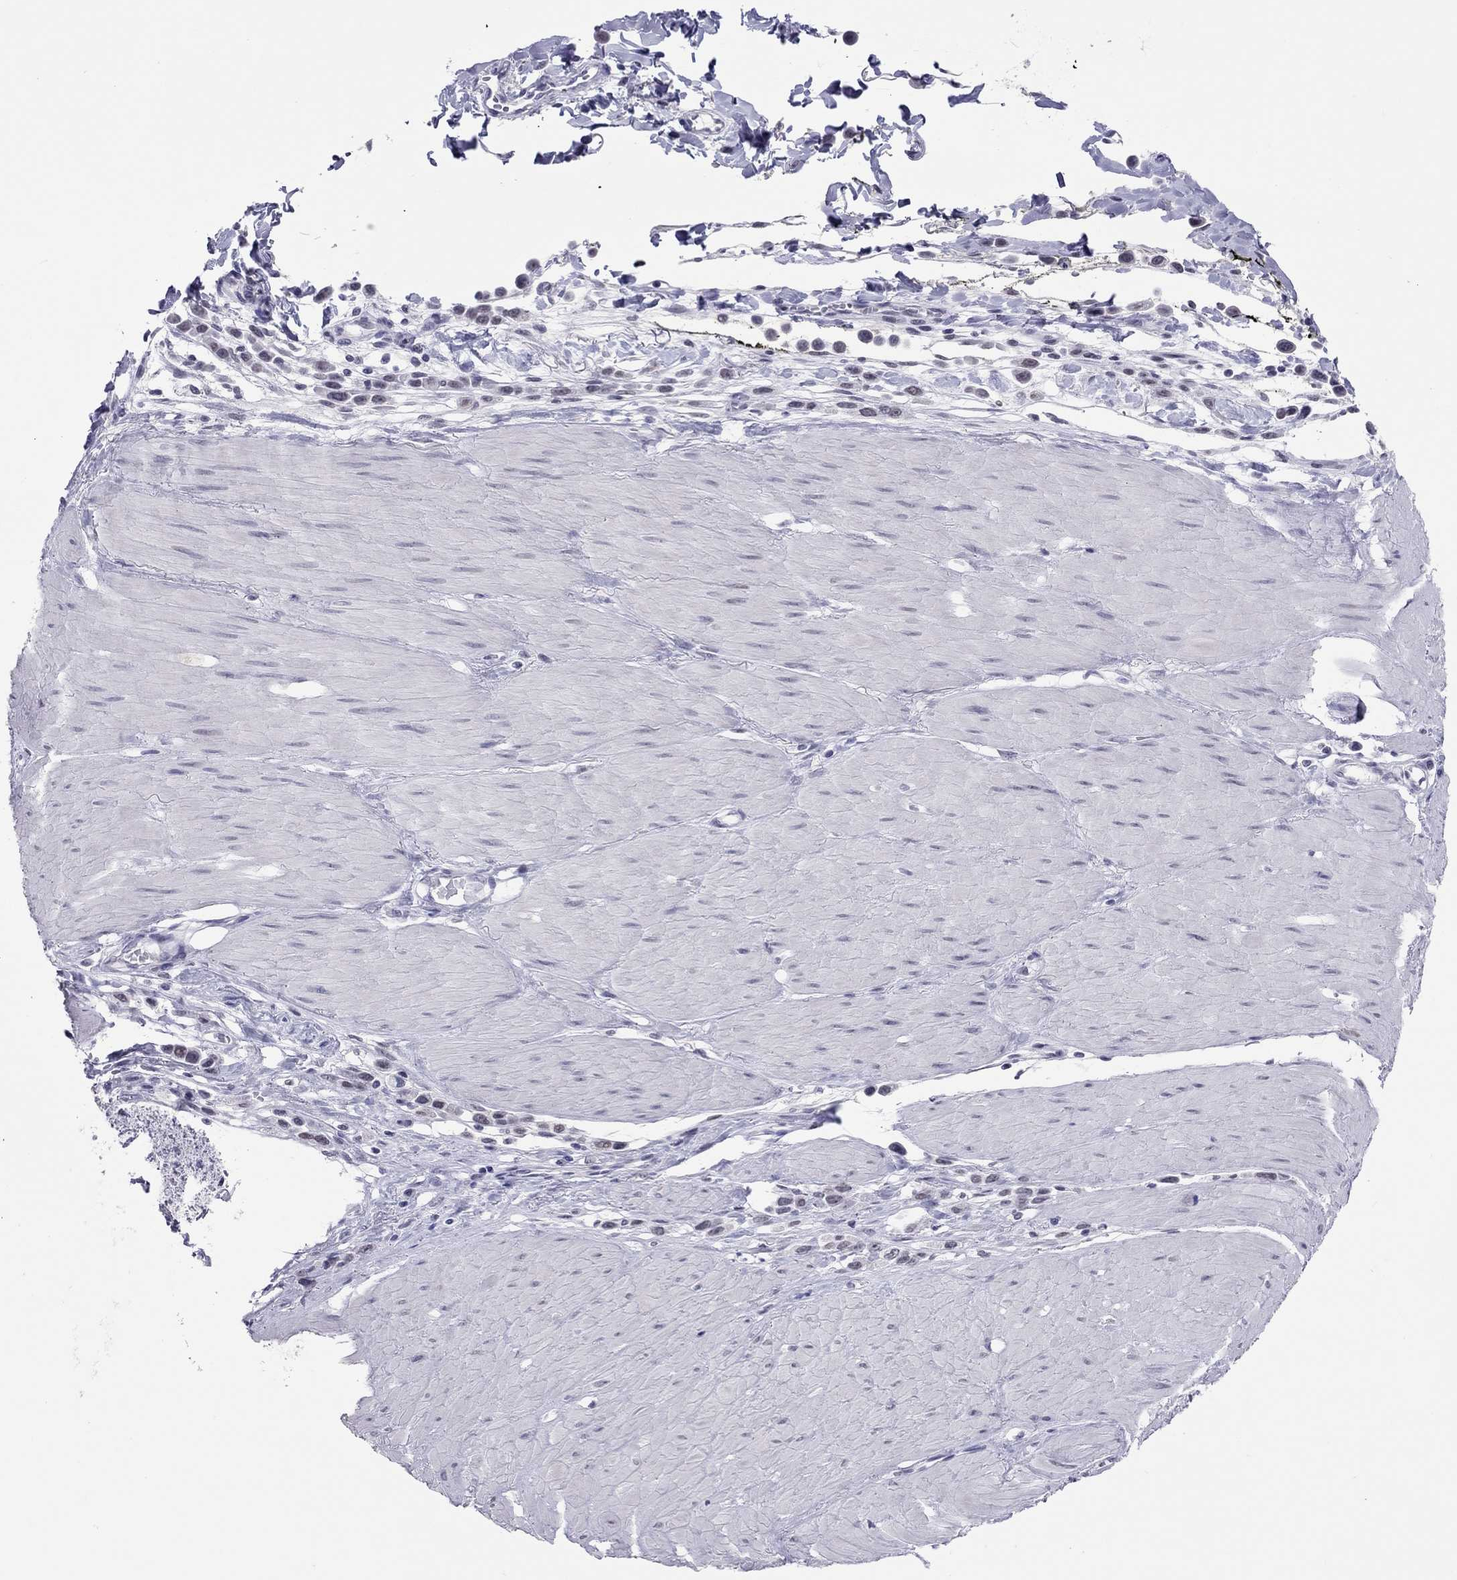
{"staining": {"intensity": "negative", "quantity": "none", "location": "none"}, "tissue": "stomach cancer", "cell_type": "Tumor cells", "image_type": "cancer", "snomed": [{"axis": "morphology", "description": "Adenocarcinoma, NOS"}, {"axis": "topography", "description": "Stomach"}], "caption": "DAB immunohistochemical staining of stomach cancer shows no significant positivity in tumor cells.", "gene": "JHY", "patient": {"sex": "male", "age": 47}}